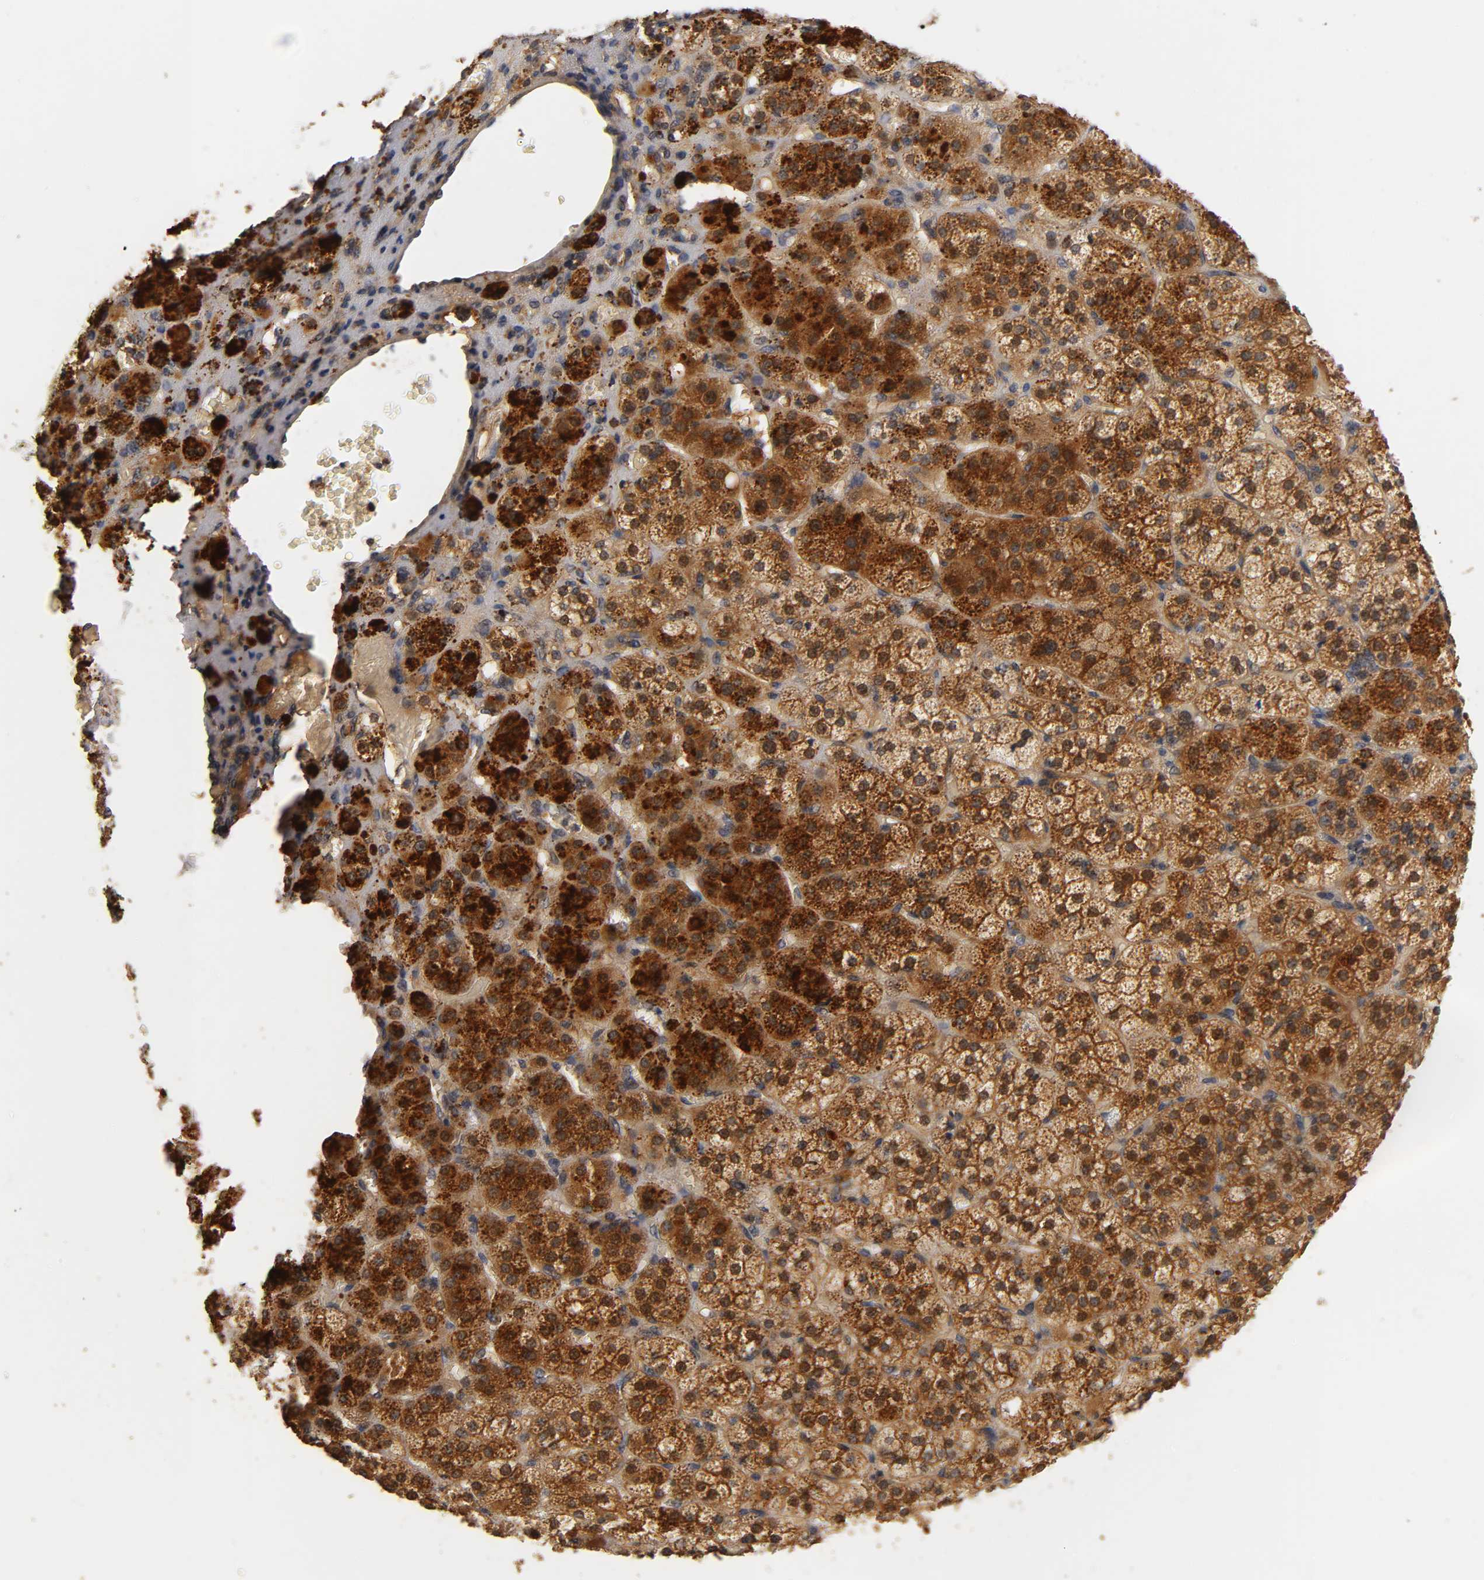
{"staining": {"intensity": "strong", "quantity": ">75%", "location": "cytoplasmic/membranous"}, "tissue": "adrenal gland", "cell_type": "Glandular cells", "image_type": "normal", "snomed": [{"axis": "morphology", "description": "Normal tissue, NOS"}, {"axis": "topography", "description": "Adrenal gland"}], "caption": "This photomicrograph shows immunohistochemistry (IHC) staining of benign human adrenal gland, with high strong cytoplasmic/membranous staining in about >75% of glandular cells.", "gene": "SCAP", "patient": {"sex": "female", "age": 71}}